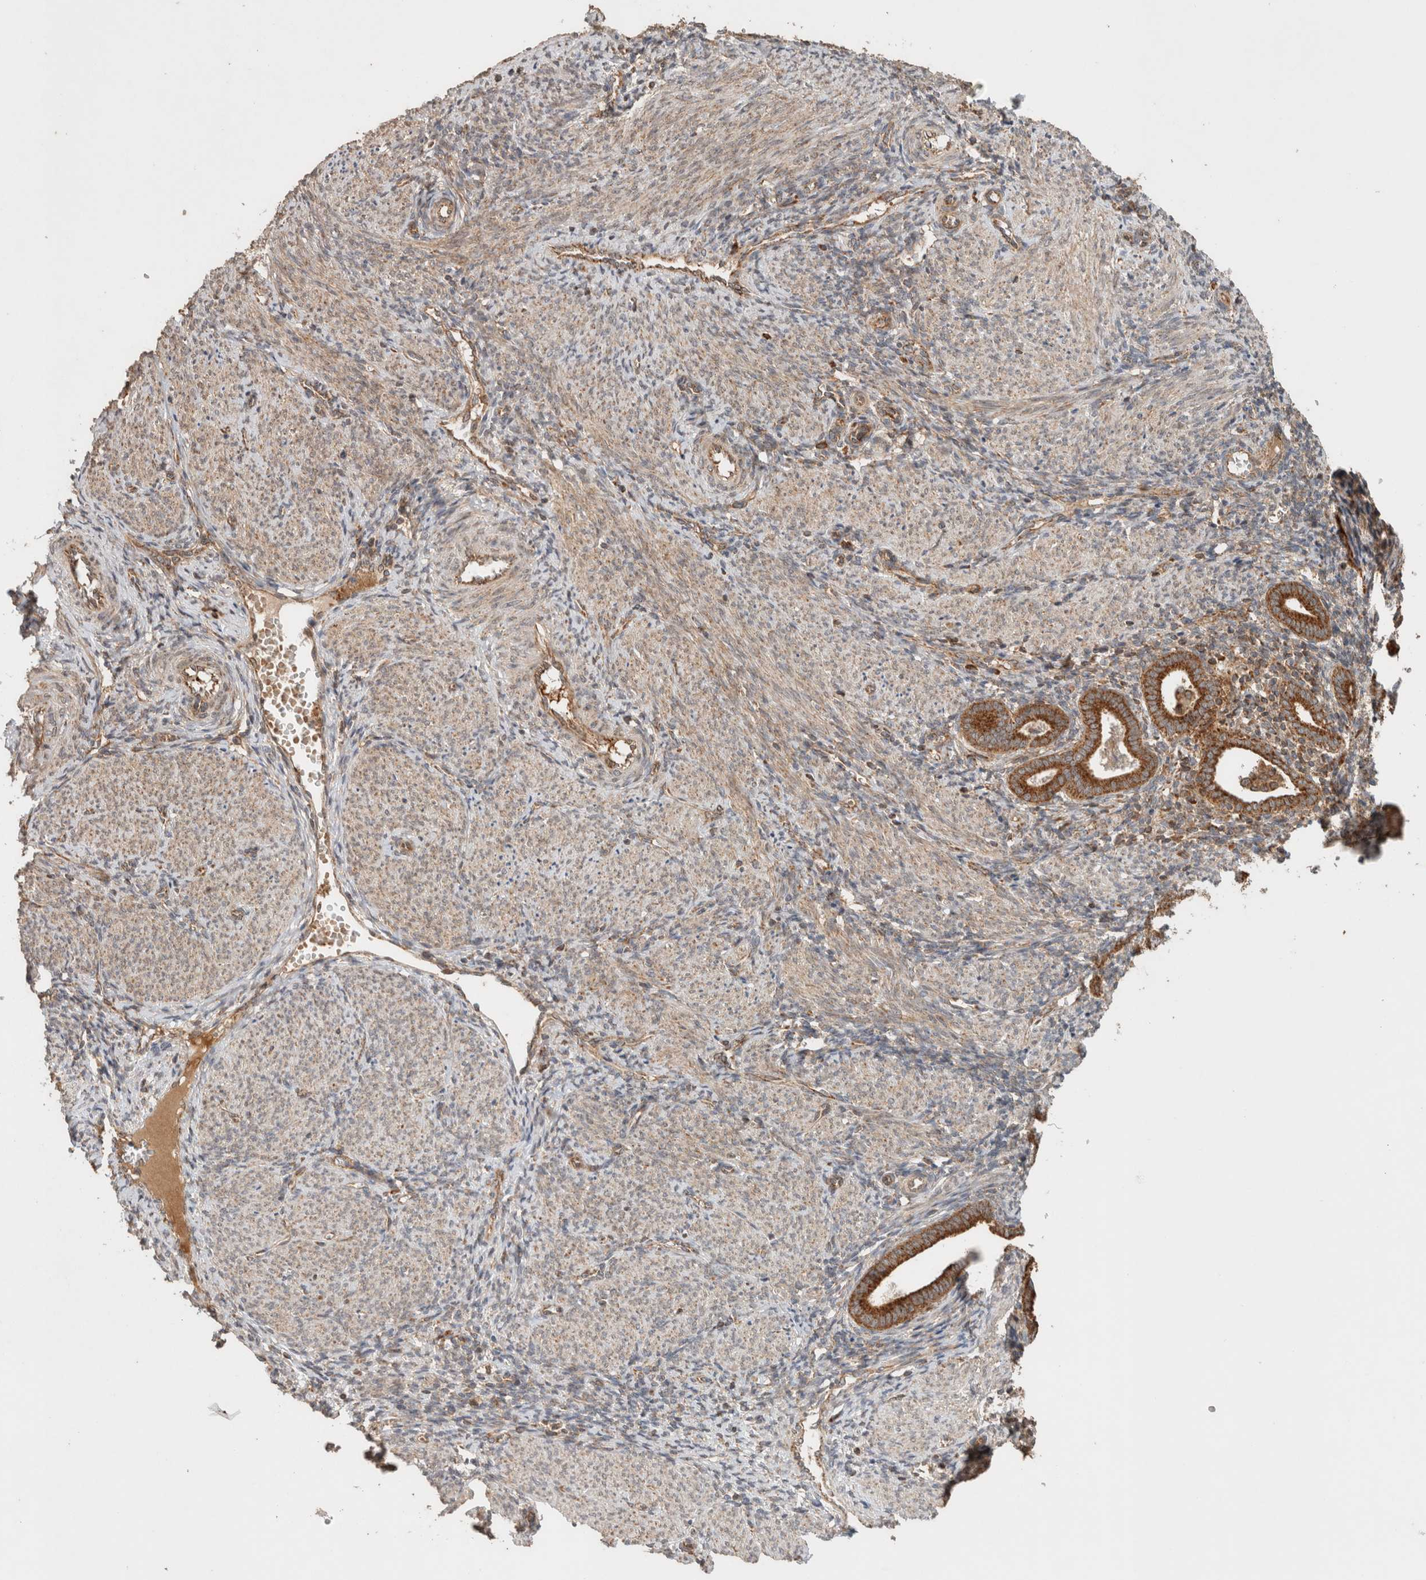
{"staining": {"intensity": "moderate", "quantity": ">75%", "location": "cytoplasmic/membranous"}, "tissue": "endometrium", "cell_type": "Cells in endometrial stroma", "image_type": "normal", "snomed": [{"axis": "morphology", "description": "Normal tissue, NOS"}, {"axis": "topography", "description": "Uterus"}, {"axis": "topography", "description": "Endometrium"}], "caption": "Immunohistochemistry (IHC) (DAB) staining of unremarkable endometrium displays moderate cytoplasmic/membranous protein staining in approximately >75% of cells in endometrial stroma.", "gene": "EIF2B3", "patient": {"sex": "female", "age": 33}}